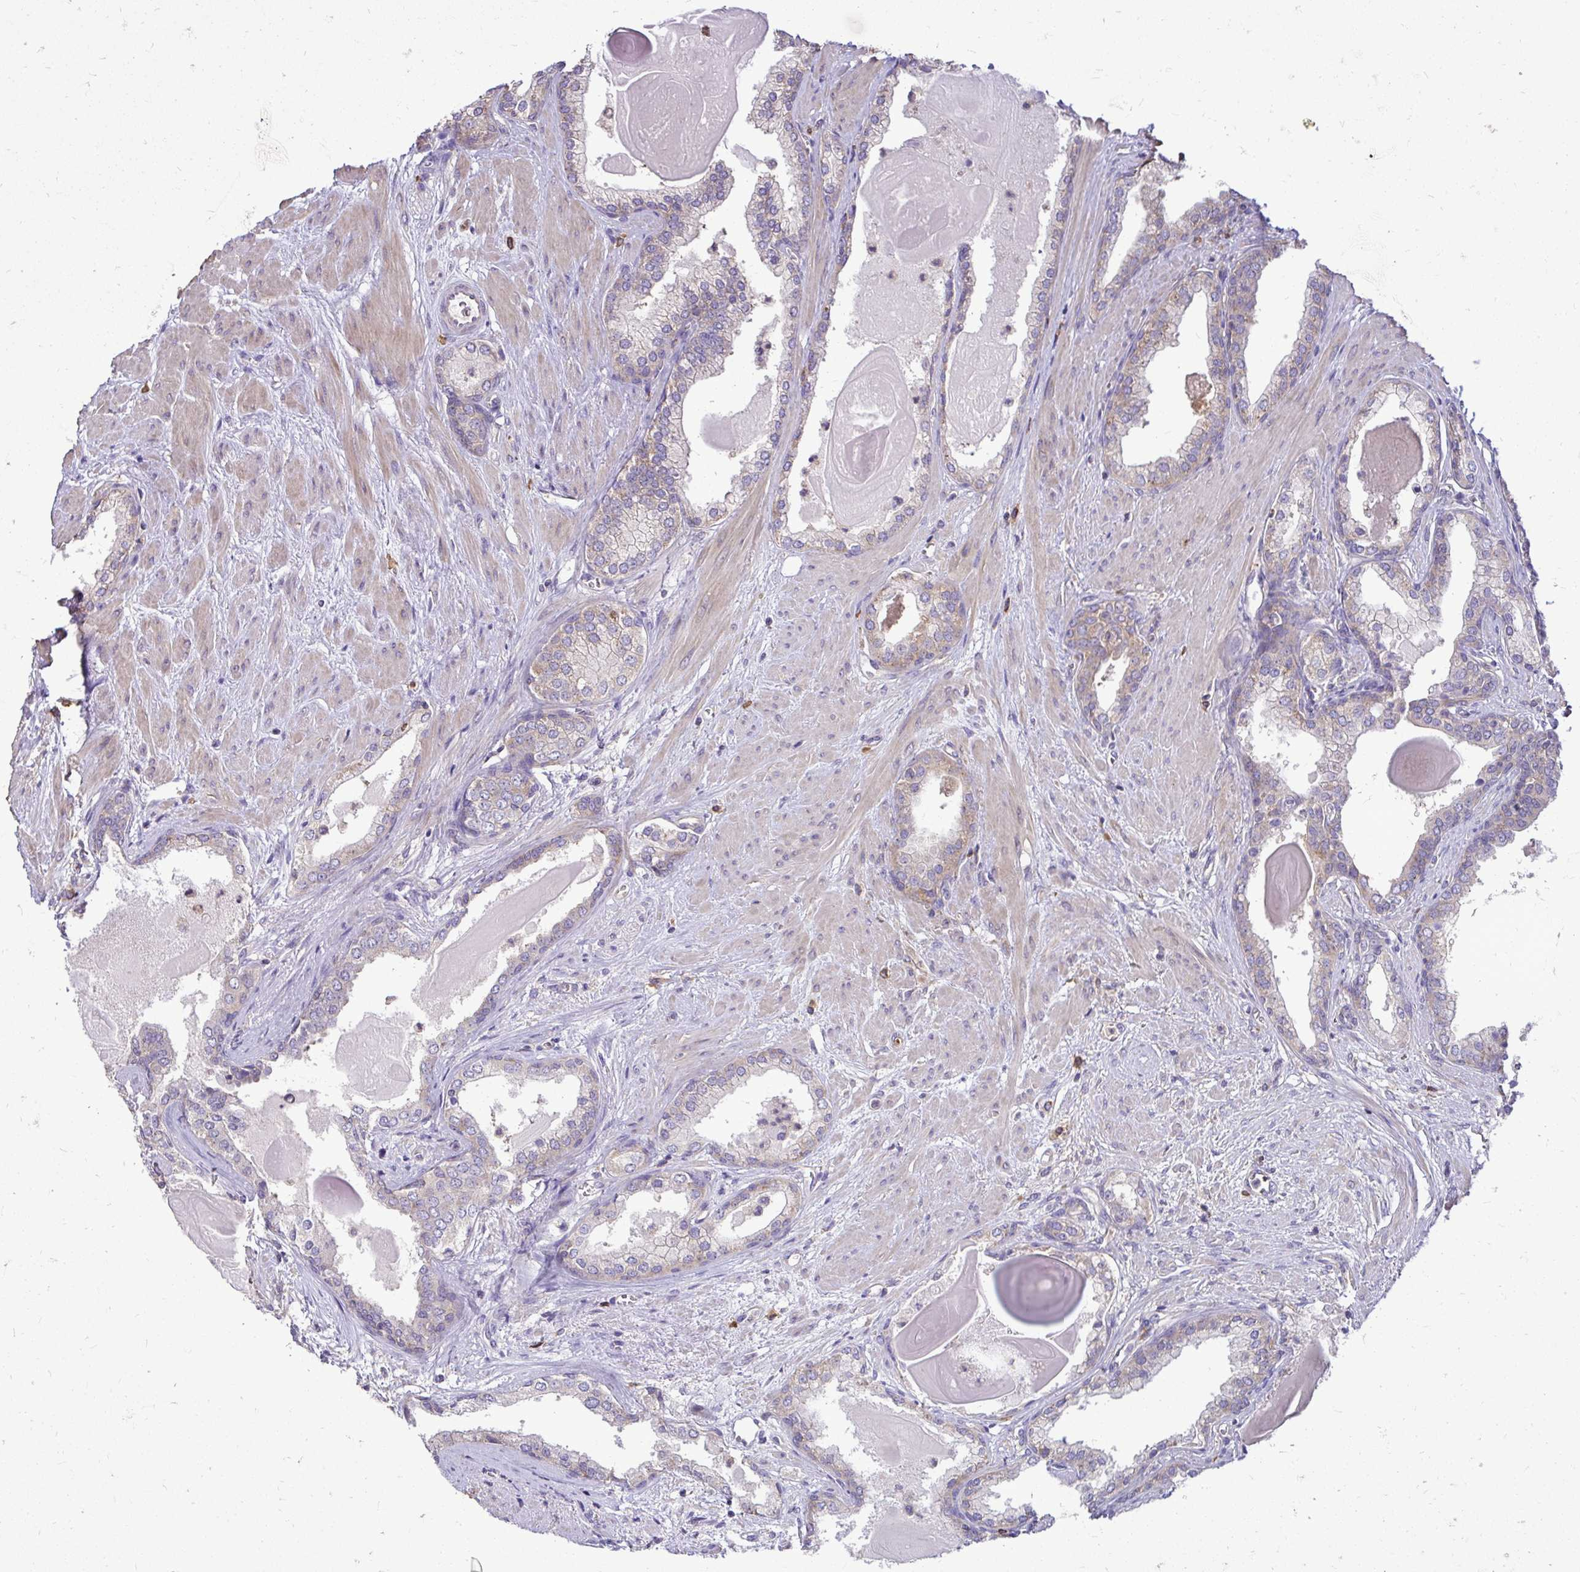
{"staining": {"intensity": "weak", "quantity": "<25%", "location": "cytoplasmic/membranous"}, "tissue": "prostate cancer", "cell_type": "Tumor cells", "image_type": "cancer", "snomed": [{"axis": "morphology", "description": "Adenocarcinoma, Low grade"}, {"axis": "topography", "description": "Prostate"}], "caption": "IHC photomicrograph of neoplastic tissue: human prostate adenocarcinoma (low-grade) stained with DAB demonstrates no significant protein positivity in tumor cells. The staining was performed using DAB to visualize the protein expression in brown, while the nuclei were stained in blue with hematoxylin (Magnification: 20x).", "gene": "FMR1", "patient": {"sex": "male", "age": 64}}